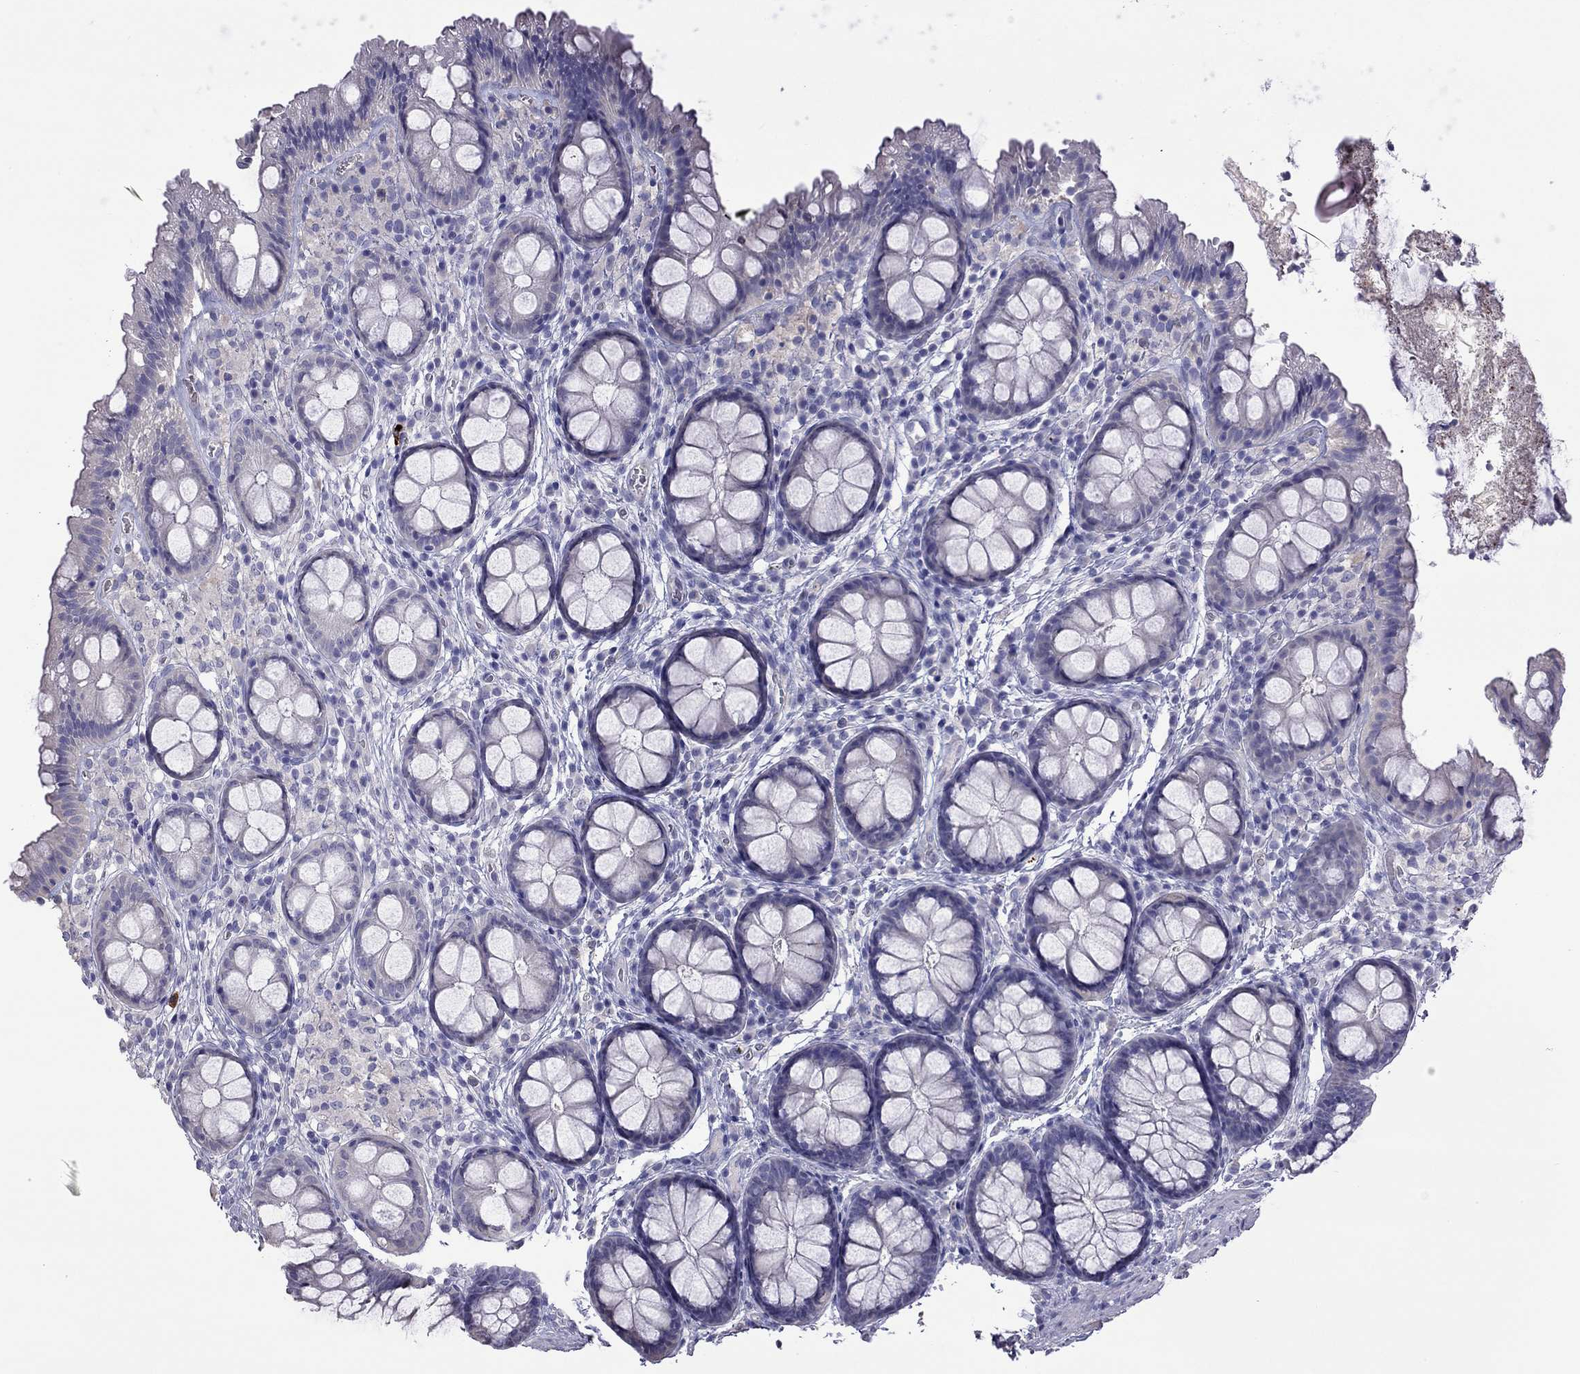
{"staining": {"intensity": "negative", "quantity": "none", "location": "none"}, "tissue": "colon", "cell_type": "Endothelial cells", "image_type": "normal", "snomed": [{"axis": "morphology", "description": "Normal tissue, NOS"}, {"axis": "topography", "description": "Colon"}], "caption": "There is no significant staining in endothelial cells of colon. (DAB (3,3'-diaminobenzidine) immunohistochemistry (IHC) visualized using brightfield microscopy, high magnification).", "gene": "FEZ1", "patient": {"sex": "female", "age": 86}}